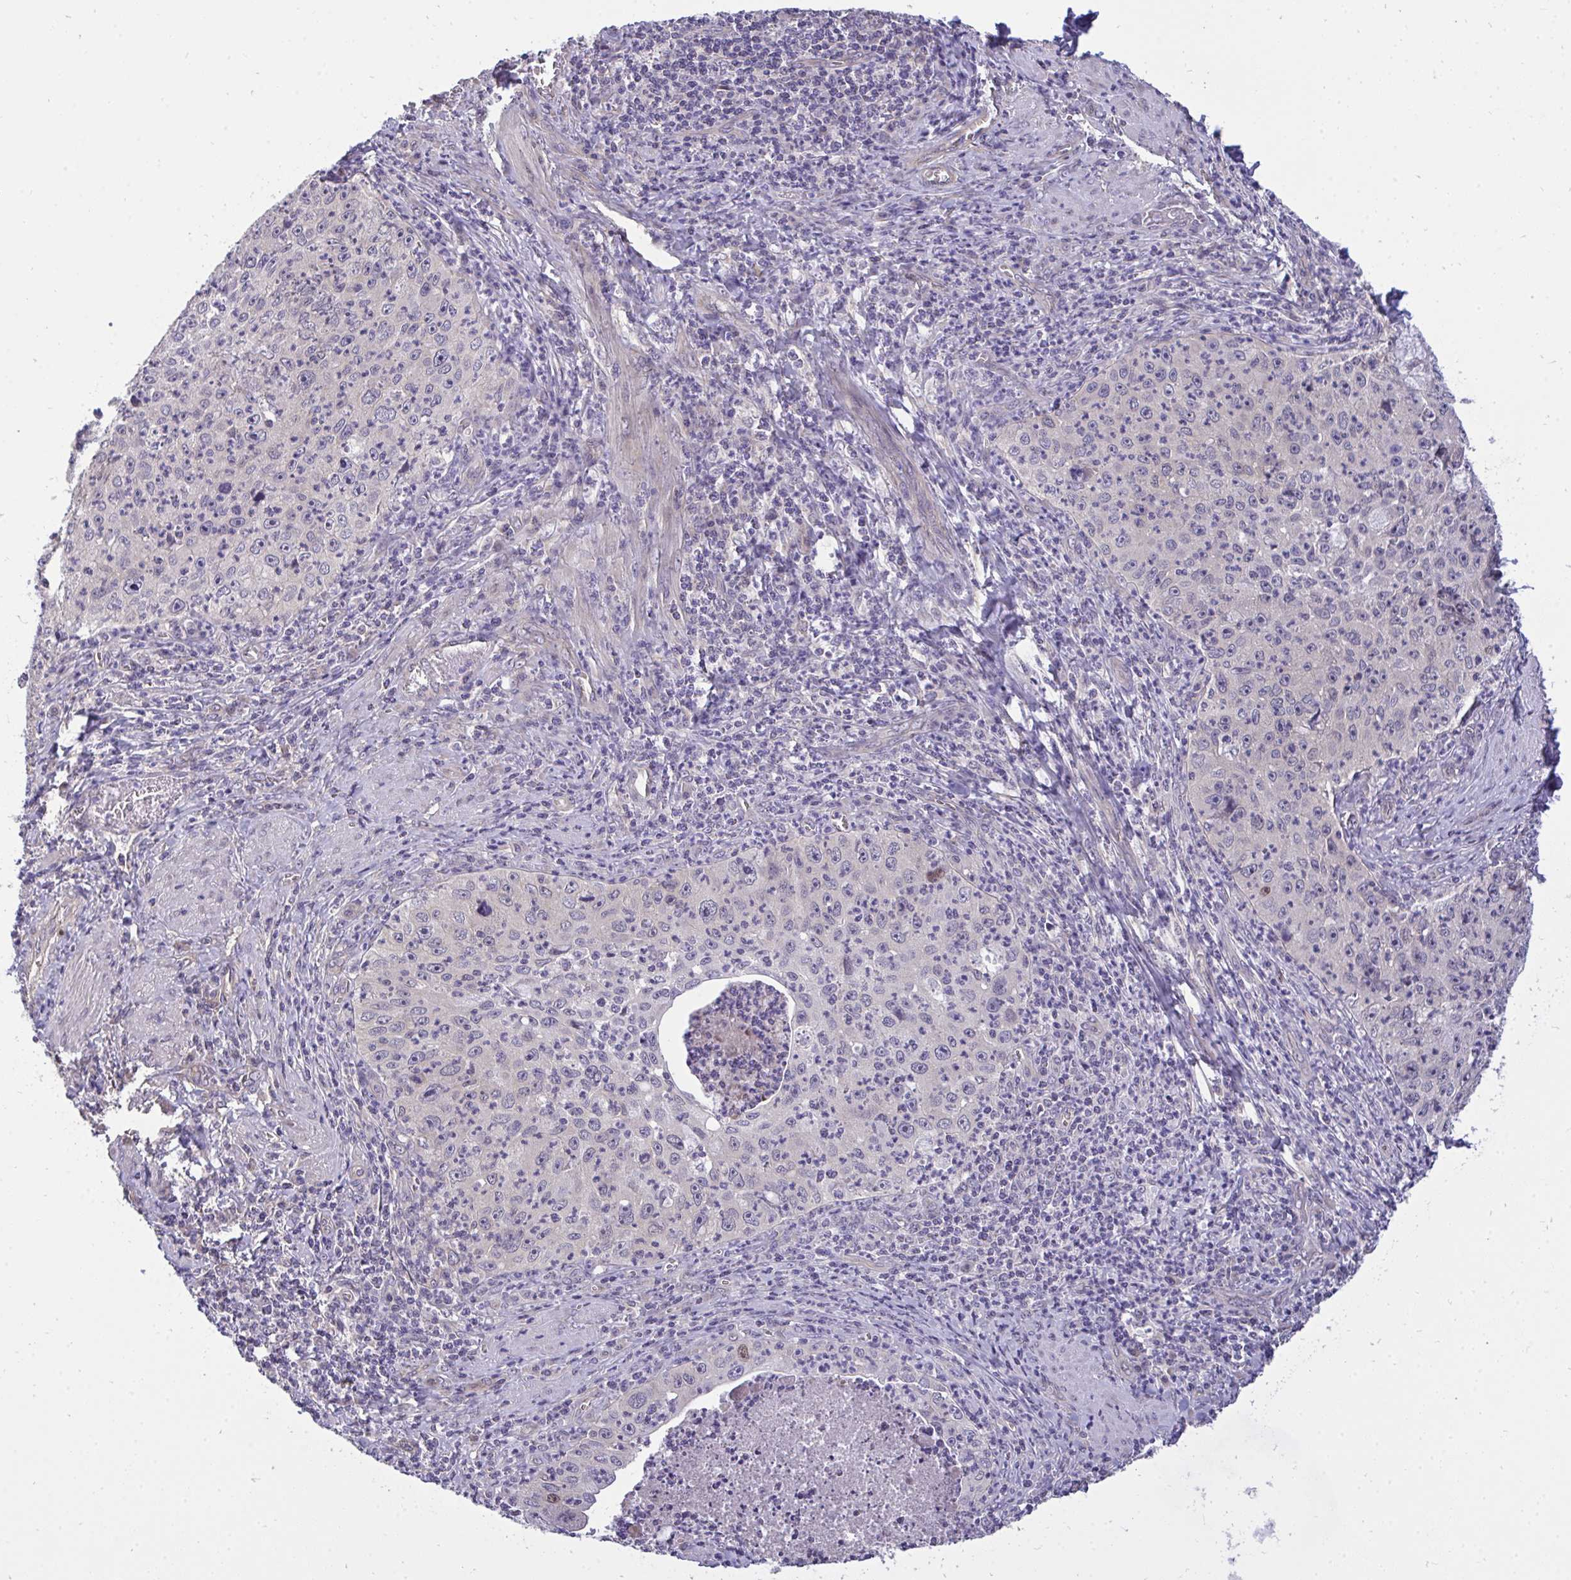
{"staining": {"intensity": "weak", "quantity": "<25%", "location": "cytoplasmic/membranous"}, "tissue": "cervical cancer", "cell_type": "Tumor cells", "image_type": "cancer", "snomed": [{"axis": "morphology", "description": "Squamous cell carcinoma, NOS"}, {"axis": "topography", "description": "Cervix"}], "caption": "Immunohistochemistry (IHC) photomicrograph of human squamous cell carcinoma (cervical) stained for a protein (brown), which displays no positivity in tumor cells.", "gene": "C19orf54", "patient": {"sex": "female", "age": 30}}